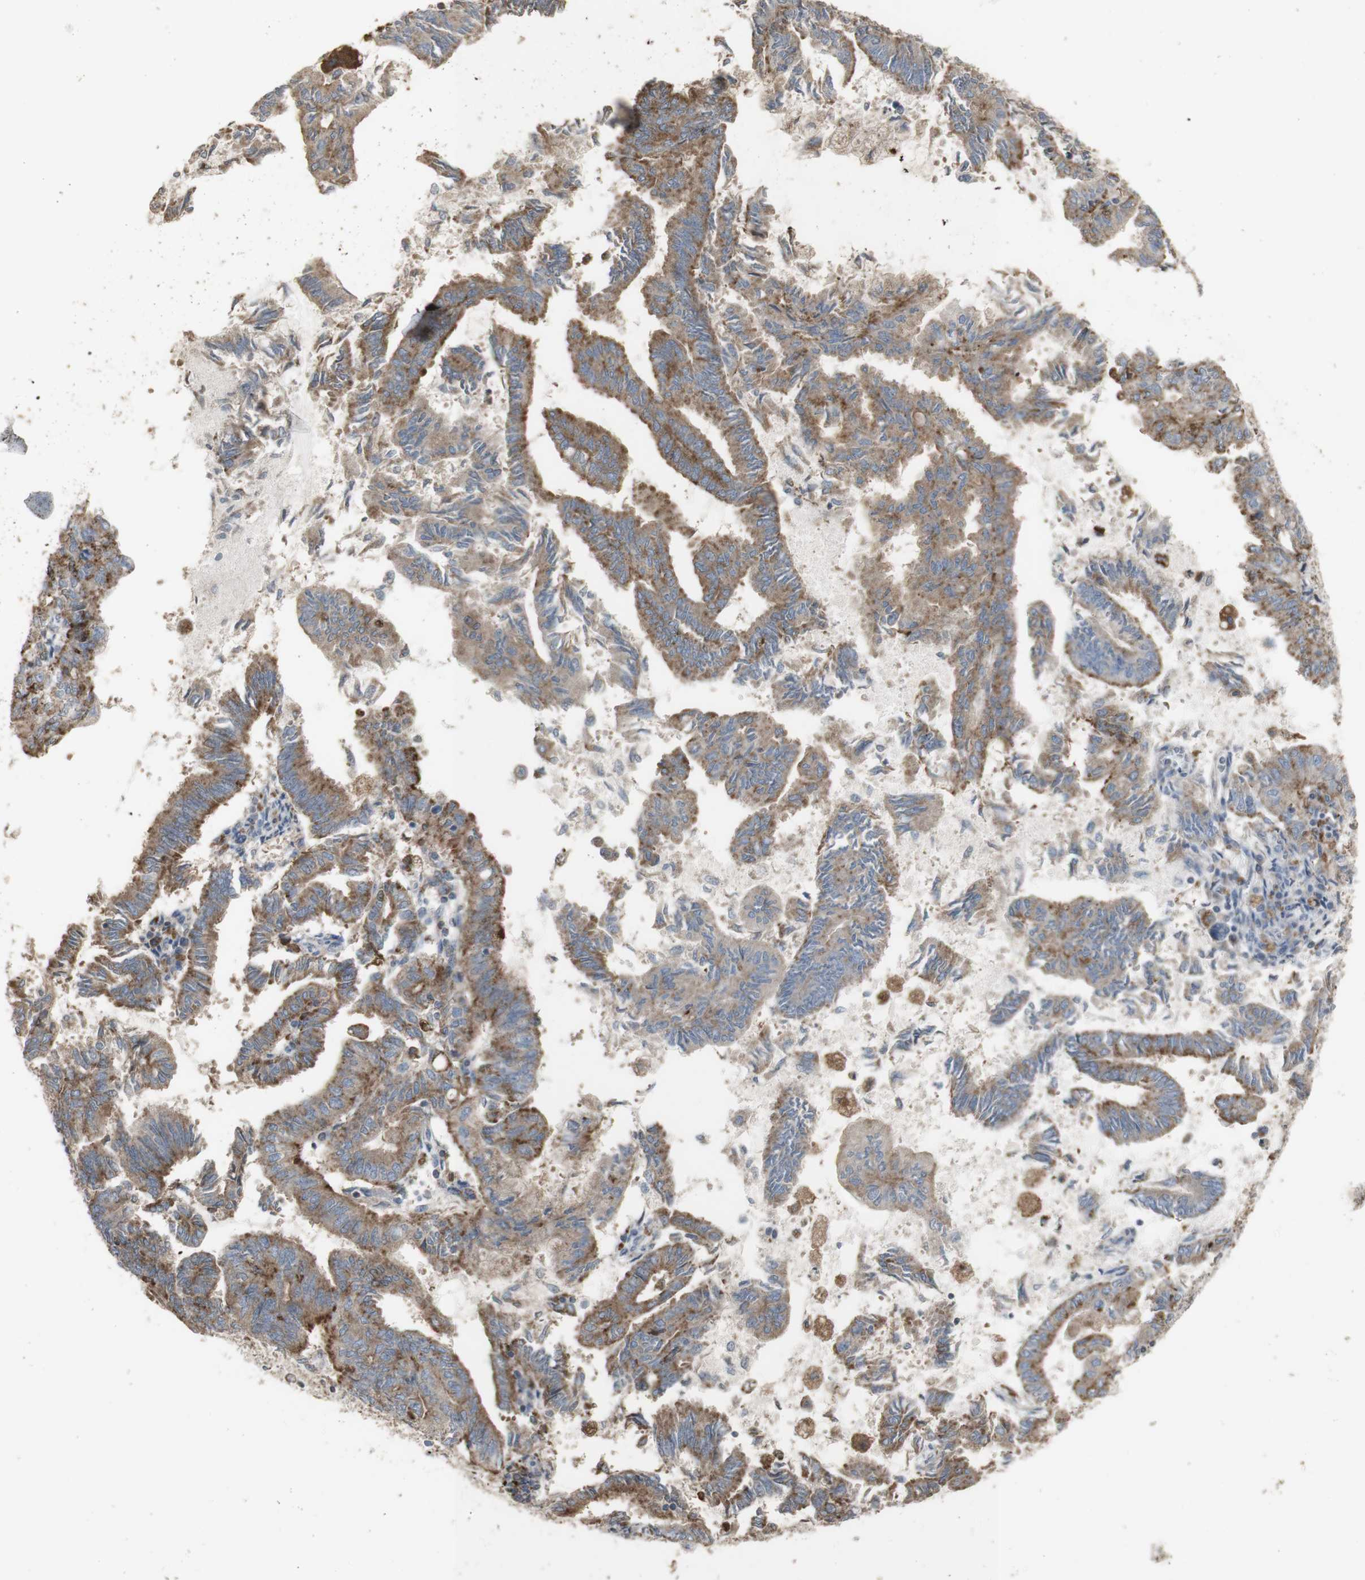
{"staining": {"intensity": "moderate", "quantity": ">75%", "location": "cytoplasmic/membranous"}, "tissue": "endometrial cancer", "cell_type": "Tumor cells", "image_type": "cancer", "snomed": [{"axis": "morphology", "description": "Adenocarcinoma, NOS"}, {"axis": "topography", "description": "Endometrium"}], "caption": "Immunohistochemistry (IHC) image of neoplastic tissue: endometrial cancer (adenocarcinoma) stained using immunohistochemistry reveals medium levels of moderate protein expression localized specifically in the cytoplasmic/membranous of tumor cells, appearing as a cytoplasmic/membranous brown color.", "gene": "ATP6V1E1", "patient": {"sex": "female", "age": 86}}